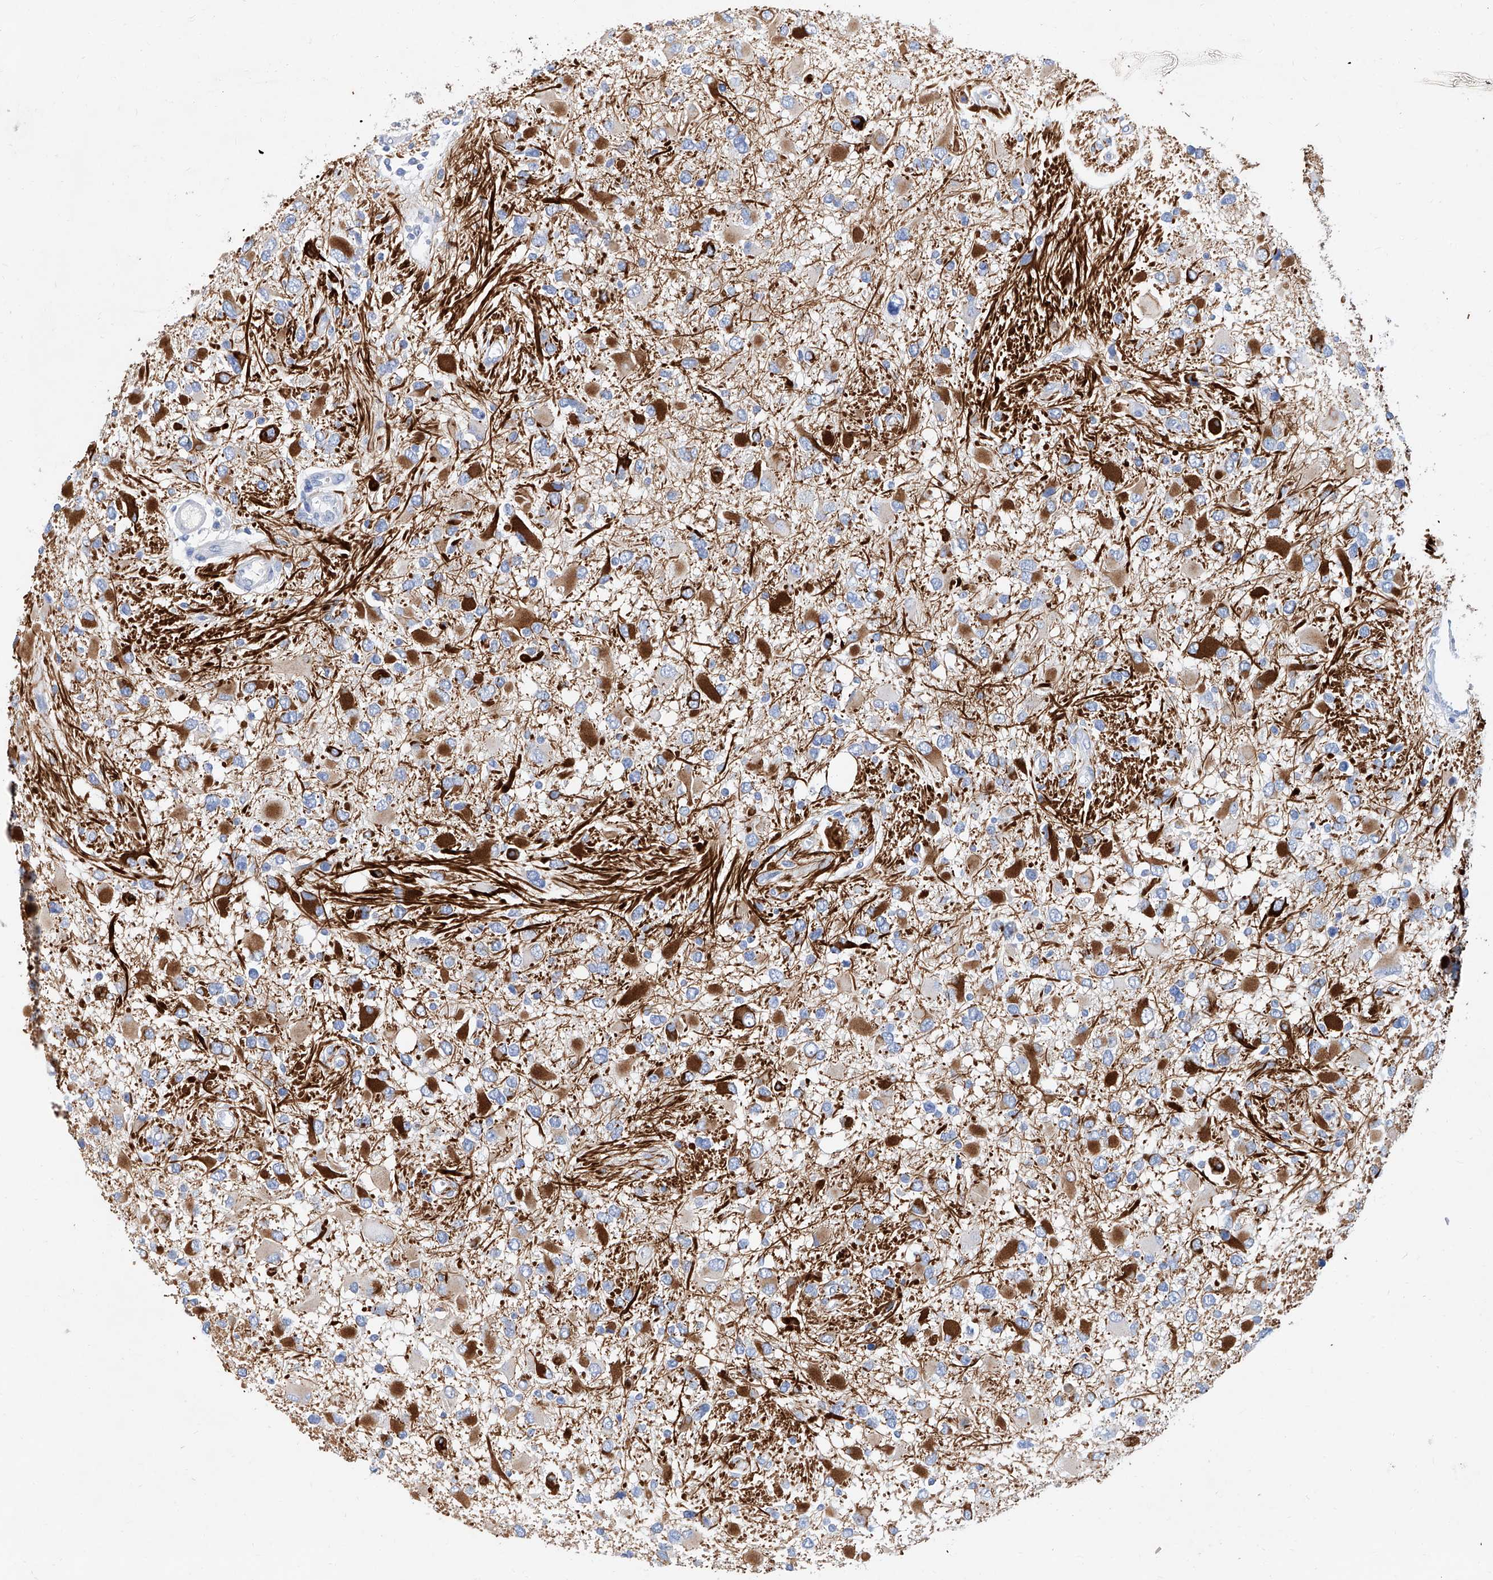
{"staining": {"intensity": "strong", "quantity": "<25%", "location": "cytoplasmic/membranous"}, "tissue": "glioma", "cell_type": "Tumor cells", "image_type": "cancer", "snomed": [{"axis": "morphology", "description": "Glioma, malignant, High grade"}, {"axis": "topography", "description": "Brain"}], "caption": "IHC histopathology image of neoplastic tissue: human high-grade glioma (malignant) stained using IHC reveals medium levels of strong protein expression localized specifically in the cytoplasmic/membranous of tumor cells, appearing as a cytoplasmic/membranous brown color.", "gene": "SLC25A29", "patient": {"sex": "male", "age": 53}}